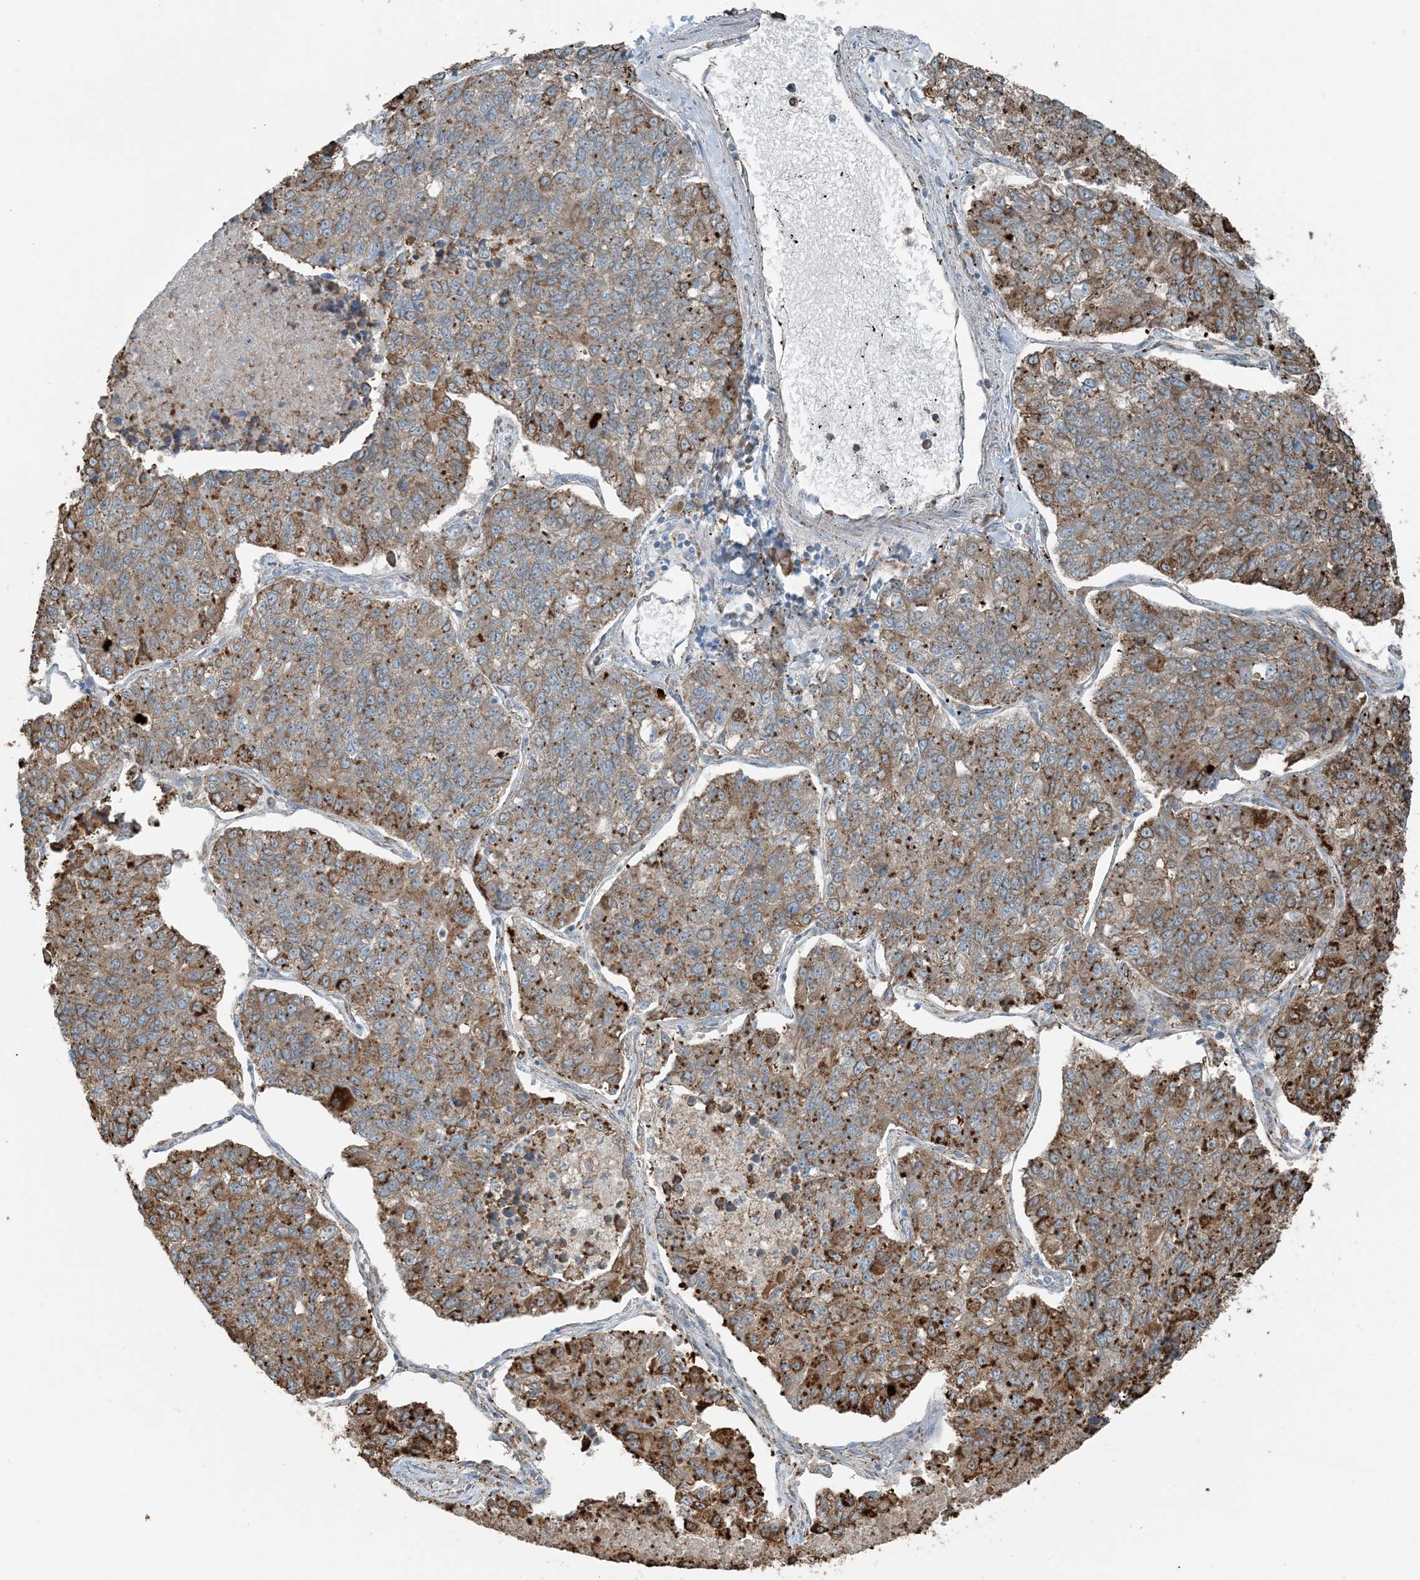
{"staining": {"intensity": "strong", "quantity": "25%-75%", "location": "cytoplasmic/membranous"}, "tissue": "lung cancer", "cell_type": "Tumor cells", "image_type": "cancer", "snomed": [{"axis": "morphology", "description": "Adenocarcinoma, NOS"}, {"axis": "topography", "description": "Lung"}], "caption": "Strong cytoplasmic/membranous staining is appreciated in approximately 25%-75% of tumor cells in lung cancer.", "gene": "CERKL", "patient": {"sex": "male", "age": 49}}